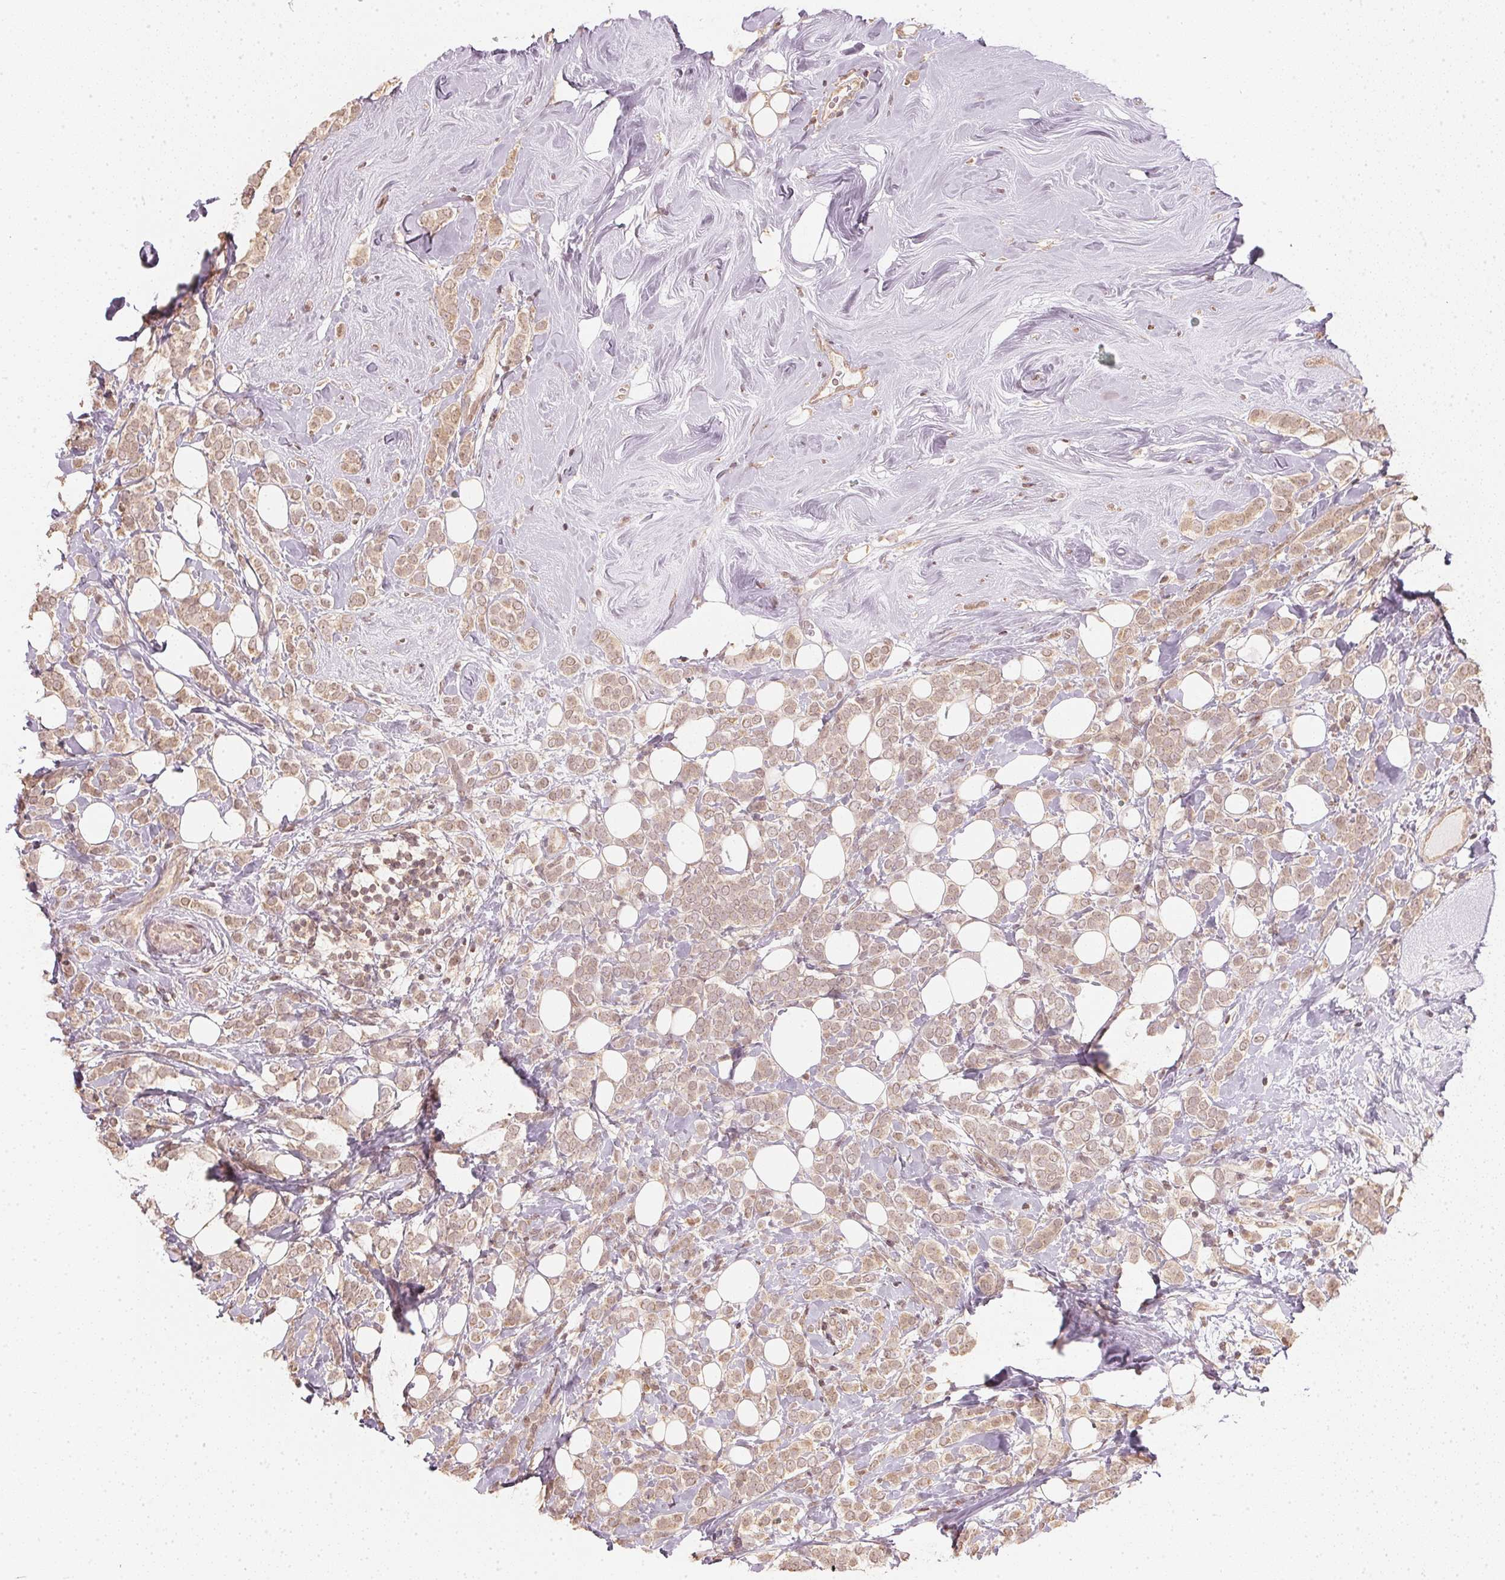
{"staining": {"intensity": "weak", "quantity": ">75%", "location": "cytoplasmic/membranous,nuclear"}, "tissue": "breast cancer", "cell_type": "Tumor cells", "image_type": "cancer", "snomed": [{"axis": "morphology", "description": "Lobular carcinoma"}, {"axis": "topography", "description": "Breast"}], "caption": "A histopathology image of breast cancer (lobular carcinoma) stained for a protein demonstrates weak cytoplasmic/membranous and nuclear brown staining in tumor cells.", "gene": "UBE2L3", "patient": {"sex": "female", "age": 49}}